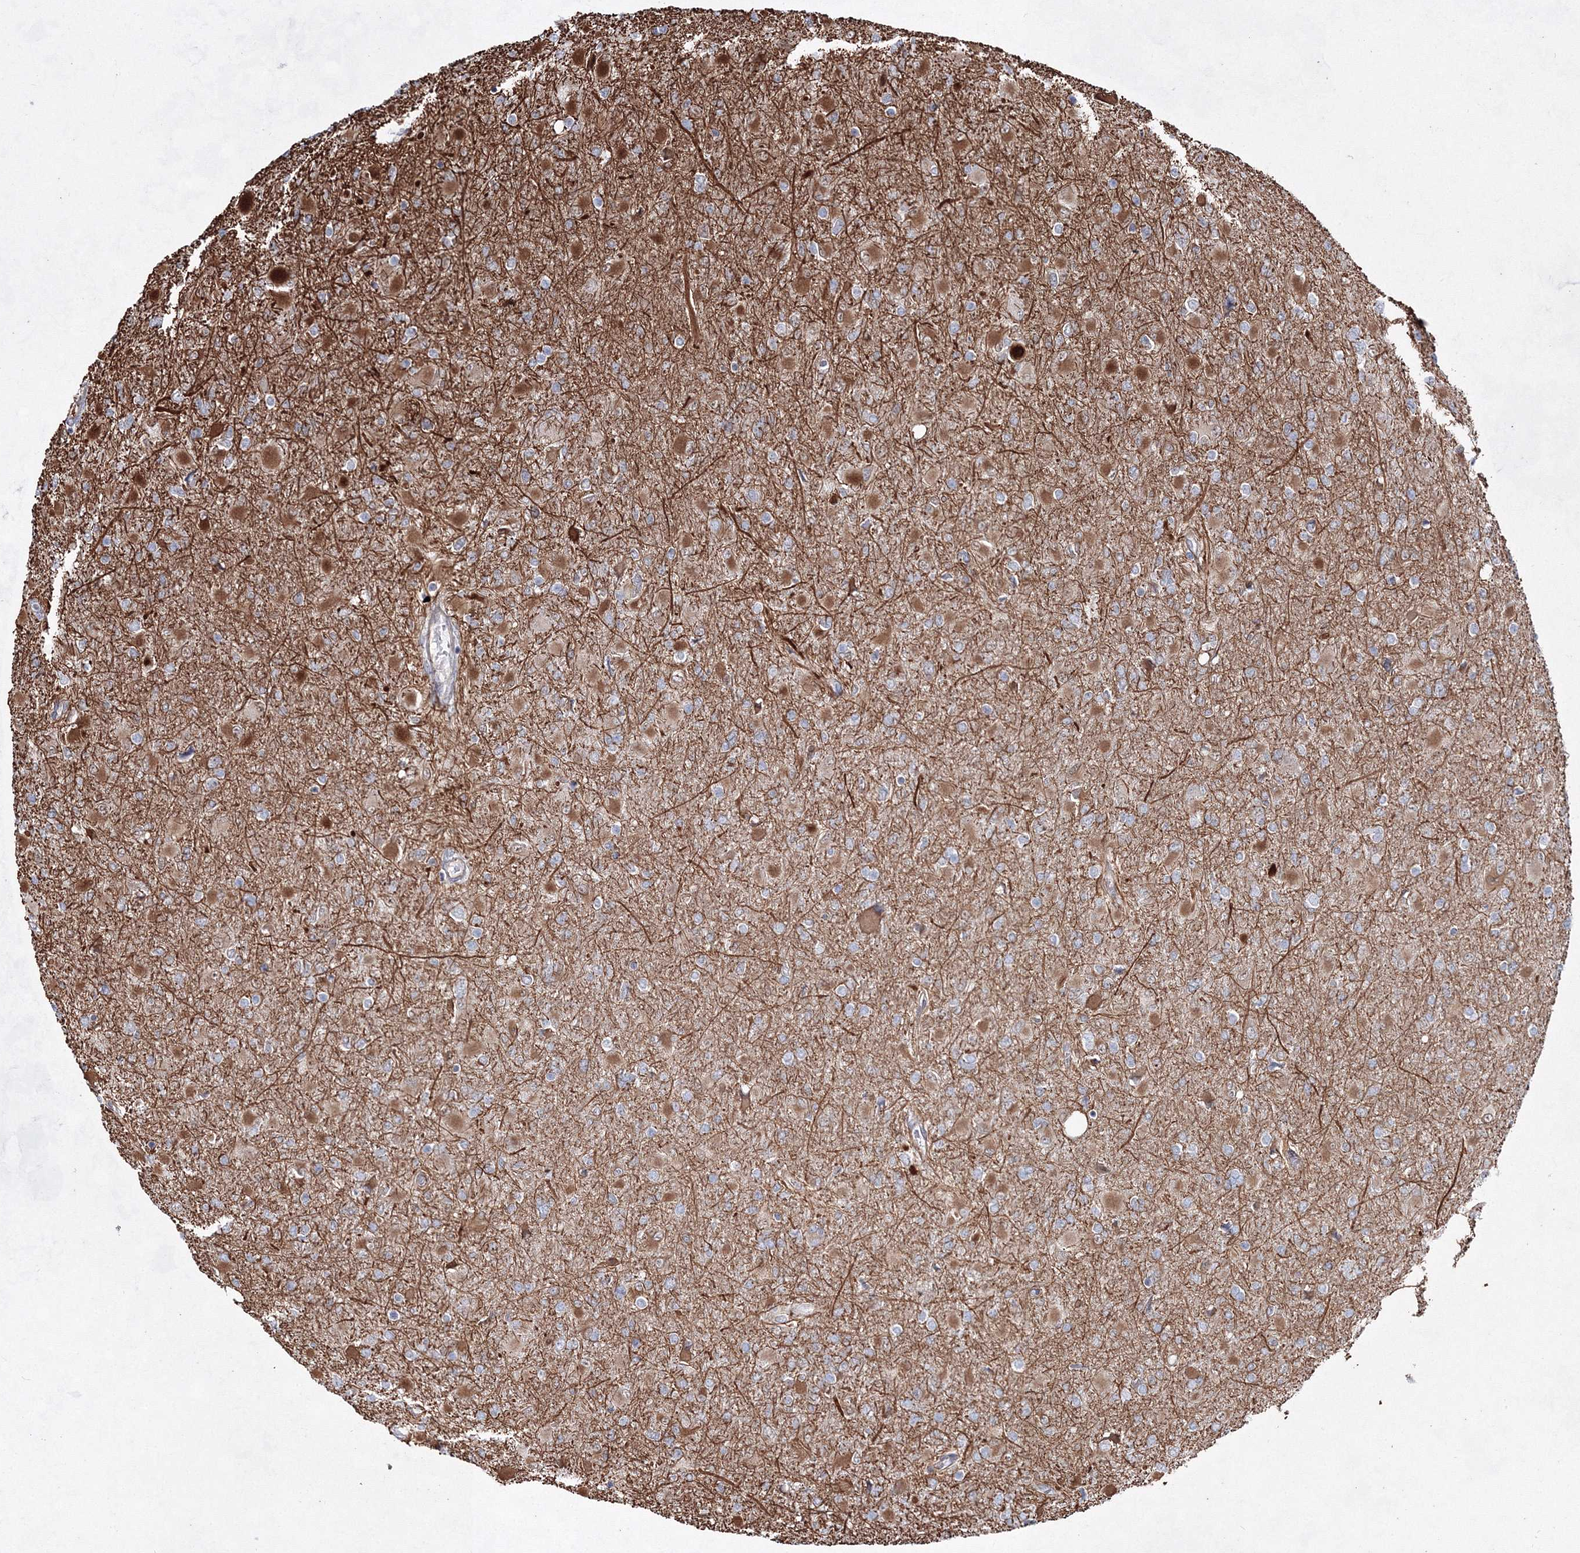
{"staining": {"intensity": "negative", "quantity": "none", "location": "none"}, "tissue": "glioma", "cell_type": "Tumor cells", "image_type": "cancer", "snomed": [{"axis": "morphology", "description": "Glioma, malignant, High grade"}, {"axis": "topography", "description": "Cerebral cortex"}], "caption": "Photomicrograph shows no significant protein positivity in tumor cells of malignant glioma (high-grade). The staining was performed using DAB (3,3'-diaminobenzidine) to visualize the protein expression in brown, while the nuclei were stained in blue with hematoxylin (Magnification: 20x).", "gene": "SNIP1", "patient": {"sex": "female", "age": 36}}